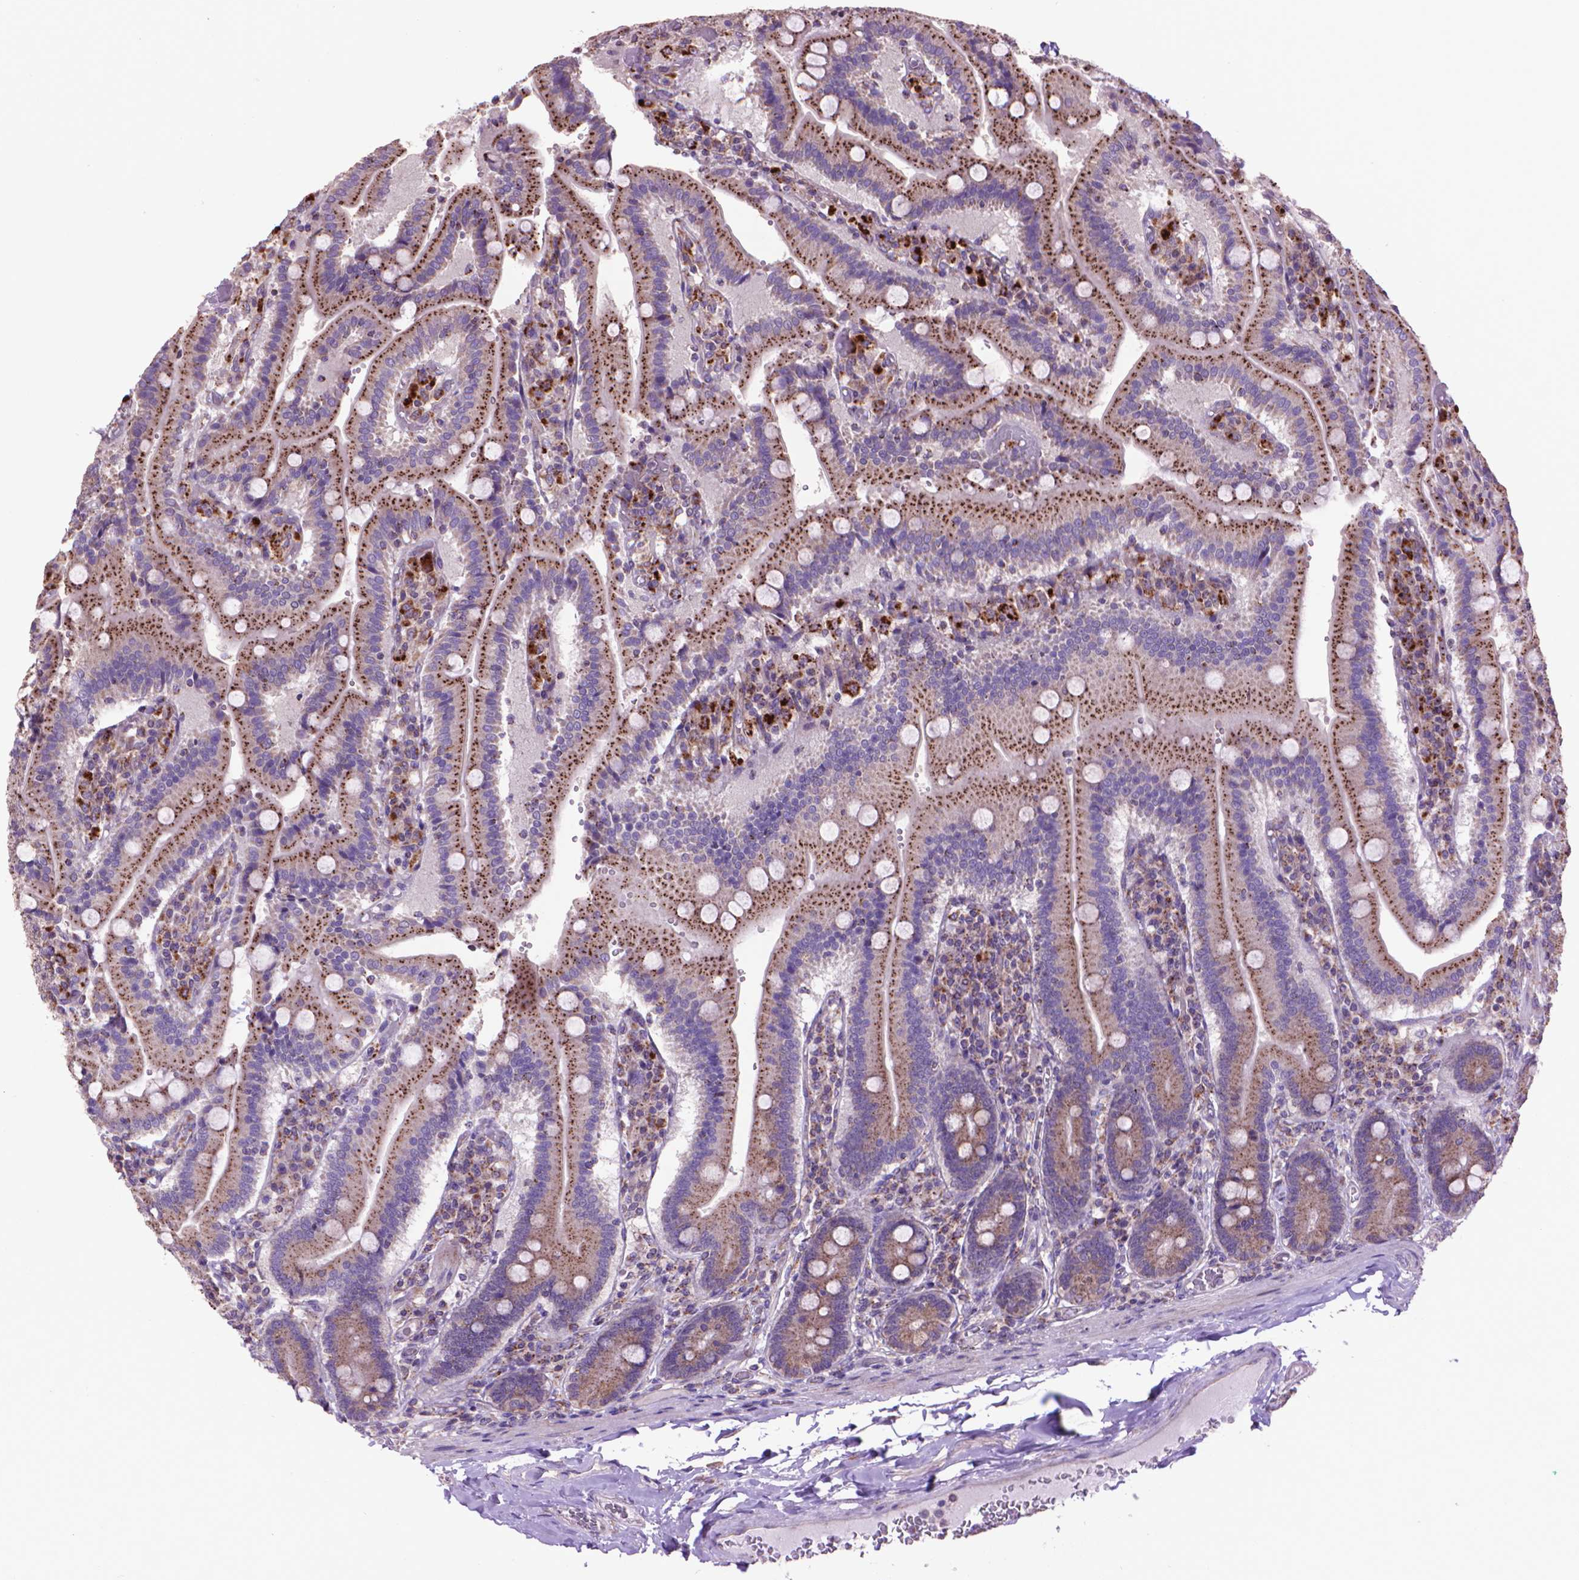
{"staining": {"intensity": "strong", "quantity": ">75%", "location": "cytoplasmic/membranous"}, "tissue": "duodenum", "cell_type": "Glandular cells", "image_type": "normal", "snomed": [{"axis": "morphology", "description": "Normal tissue, NOS"}, {"axis": "topography", "description": "Duodenum"}], "caption": "Duodenum stained for a protein (brown) shows strong cytoplasmic/membranous positive expression in approximately >75% of glandular cells.", "gene": "GLB1", "patient": {"sex": "female", "age": 62}}